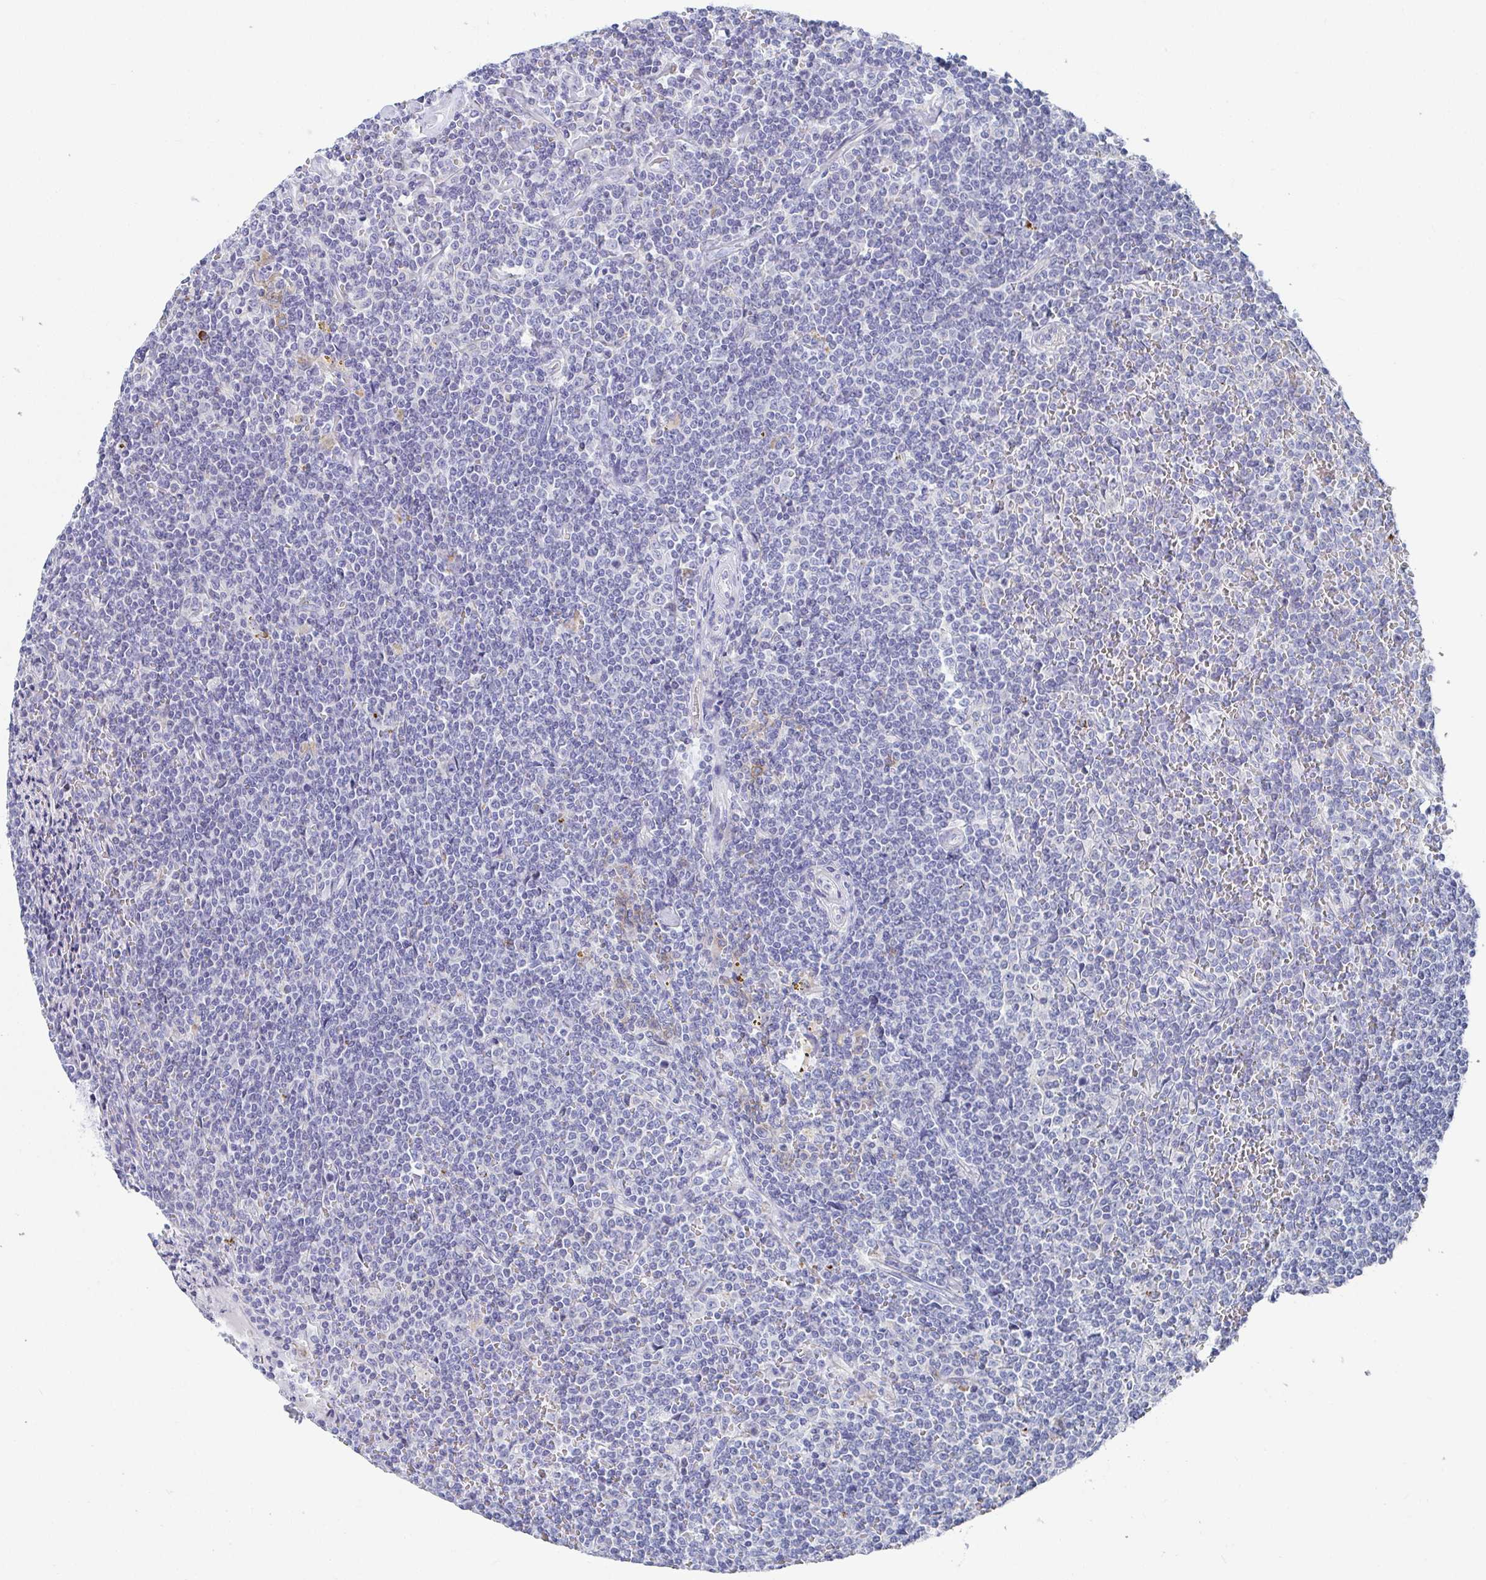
{"staining": {"intensity": "negative", "quantity": "none", "location": "none"}, "tissue": "lymphoma", "cell_type": "Tumor cells", "image_type": "cancer", "snomed": [{"axis": "morphology", "description": "Malignant lymphoma, non-Hodgkin's type, Low grade"}, {"axis": "topography", "description": "Spleen"}], "caption": "IHC micrograph of neoplastic tissue: lymphoma stained with DAB (3,3'-diaminobenzidine) shows no significant protein expression in tumor cells.", "gene": "ZFP82", "patient": {"sex": "female", "age": 19}}